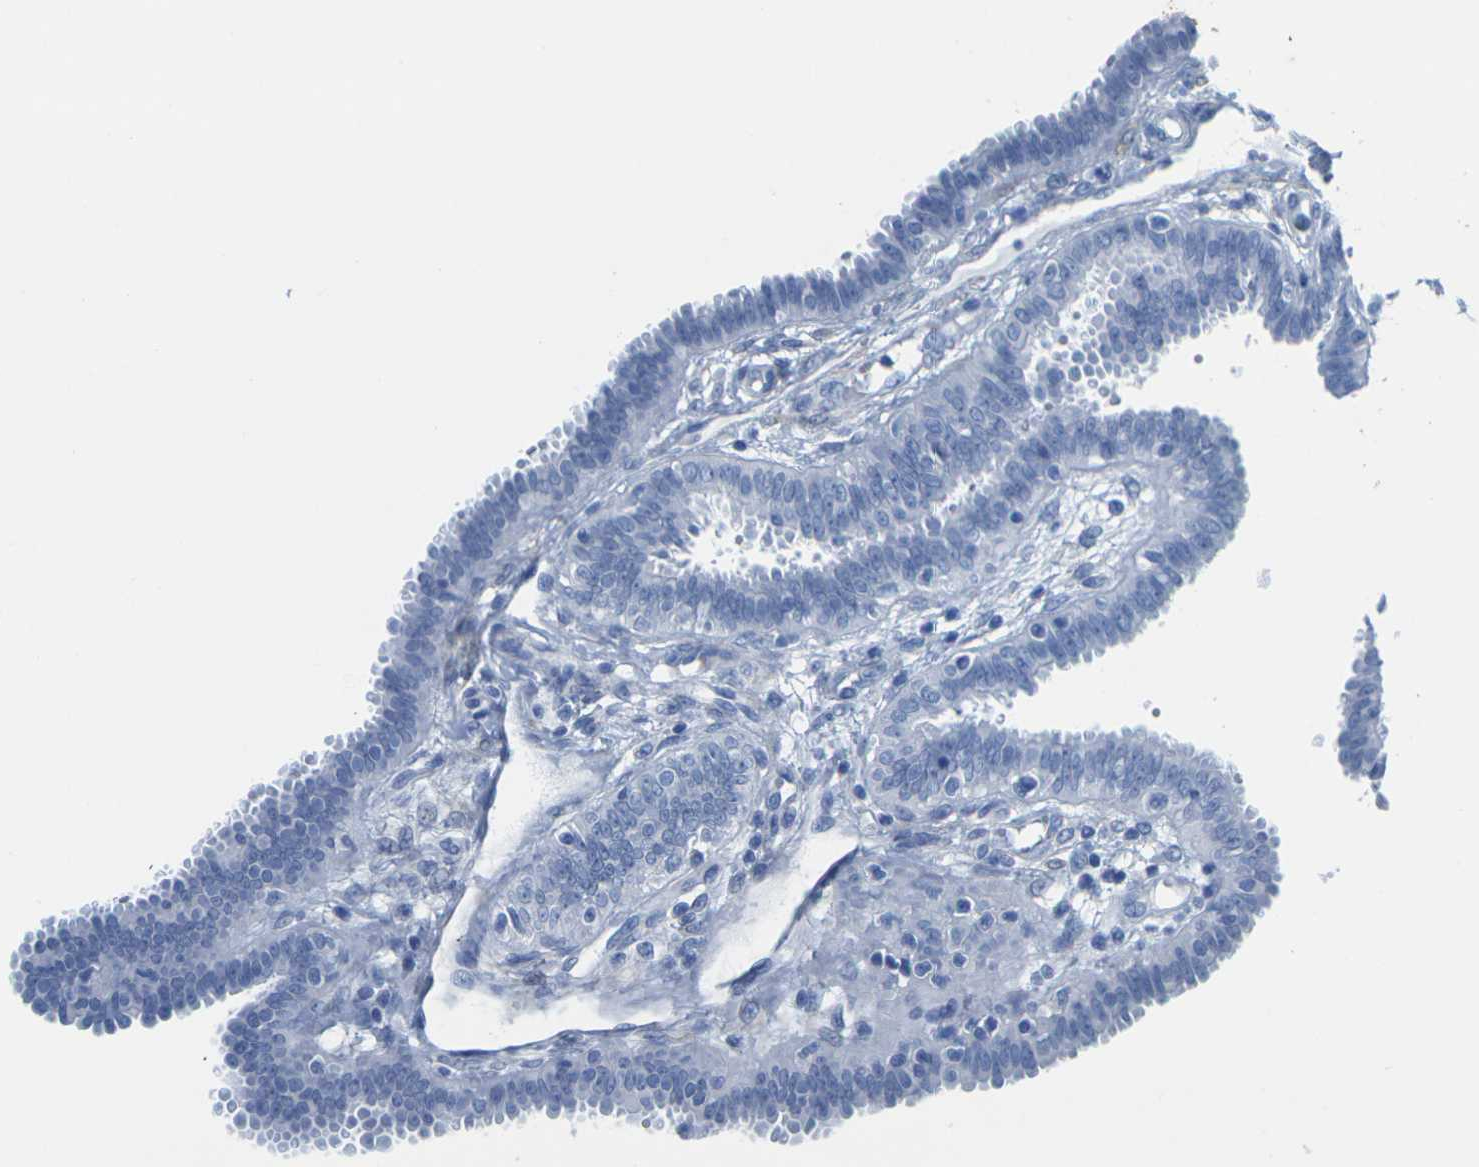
{"staining": {"intensity": "negative", "quantity": "none", "location": "none"}, "tissue": "fallopian tube", "cell_type": "Glandular cells", "image_type": "normal", "snomed": [{"axis": "morphology", "description": "Normal tissue, NOS"}, {"axis": "topography", "description": "Fallopian tube"}], "caption": "The image displays no significant staining in glandular cells of fallopian tube.", "gene": "CNN1", "patient": {"sex": "female", "age": 32}}